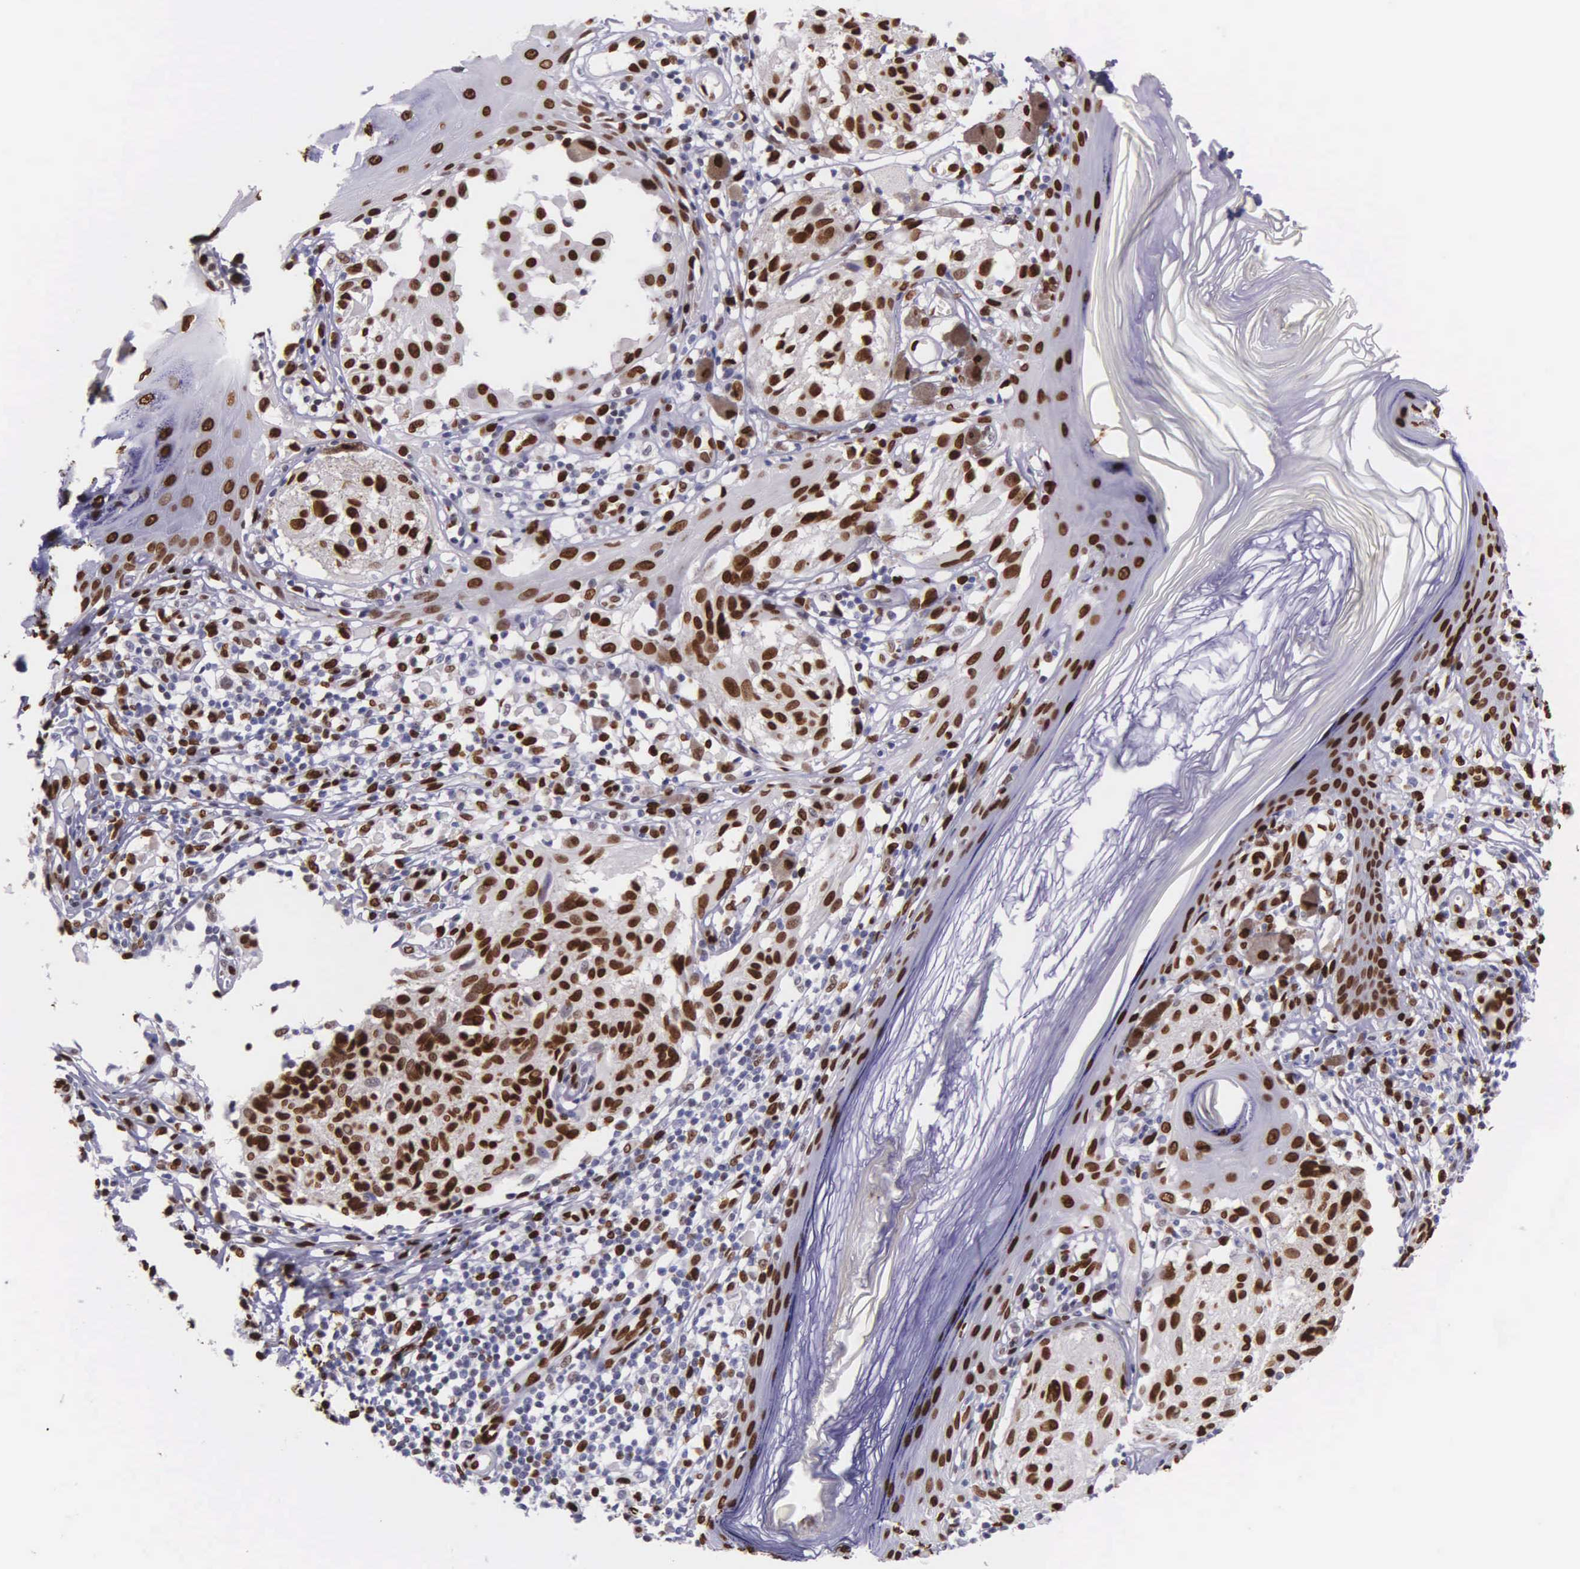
{"staining": {"intensity": "strong", "quantity": ">75%", "location": "nuclear"}, "tissue": "melanoma", "cell_type": "Tumor cells", "image_type": "cancer", "snomed": [{"axis": "morphology", "description": "Malignant melanoma, NOS"}, {"axis": "topography", "description": "Skin"}], "caption": "Immunohistochemistry (DAB (3,3'-diaminobenzidine)) staining of malignant melanoma shows strong nuclear protein staining in about >75% of tumor cells. Using DAB (brown) and hematoxylin (blue) stains, captured at high magnification using brightfield microscopy.", "gene": "H1-0", "patient": {"sex": "male", "age": 36}}